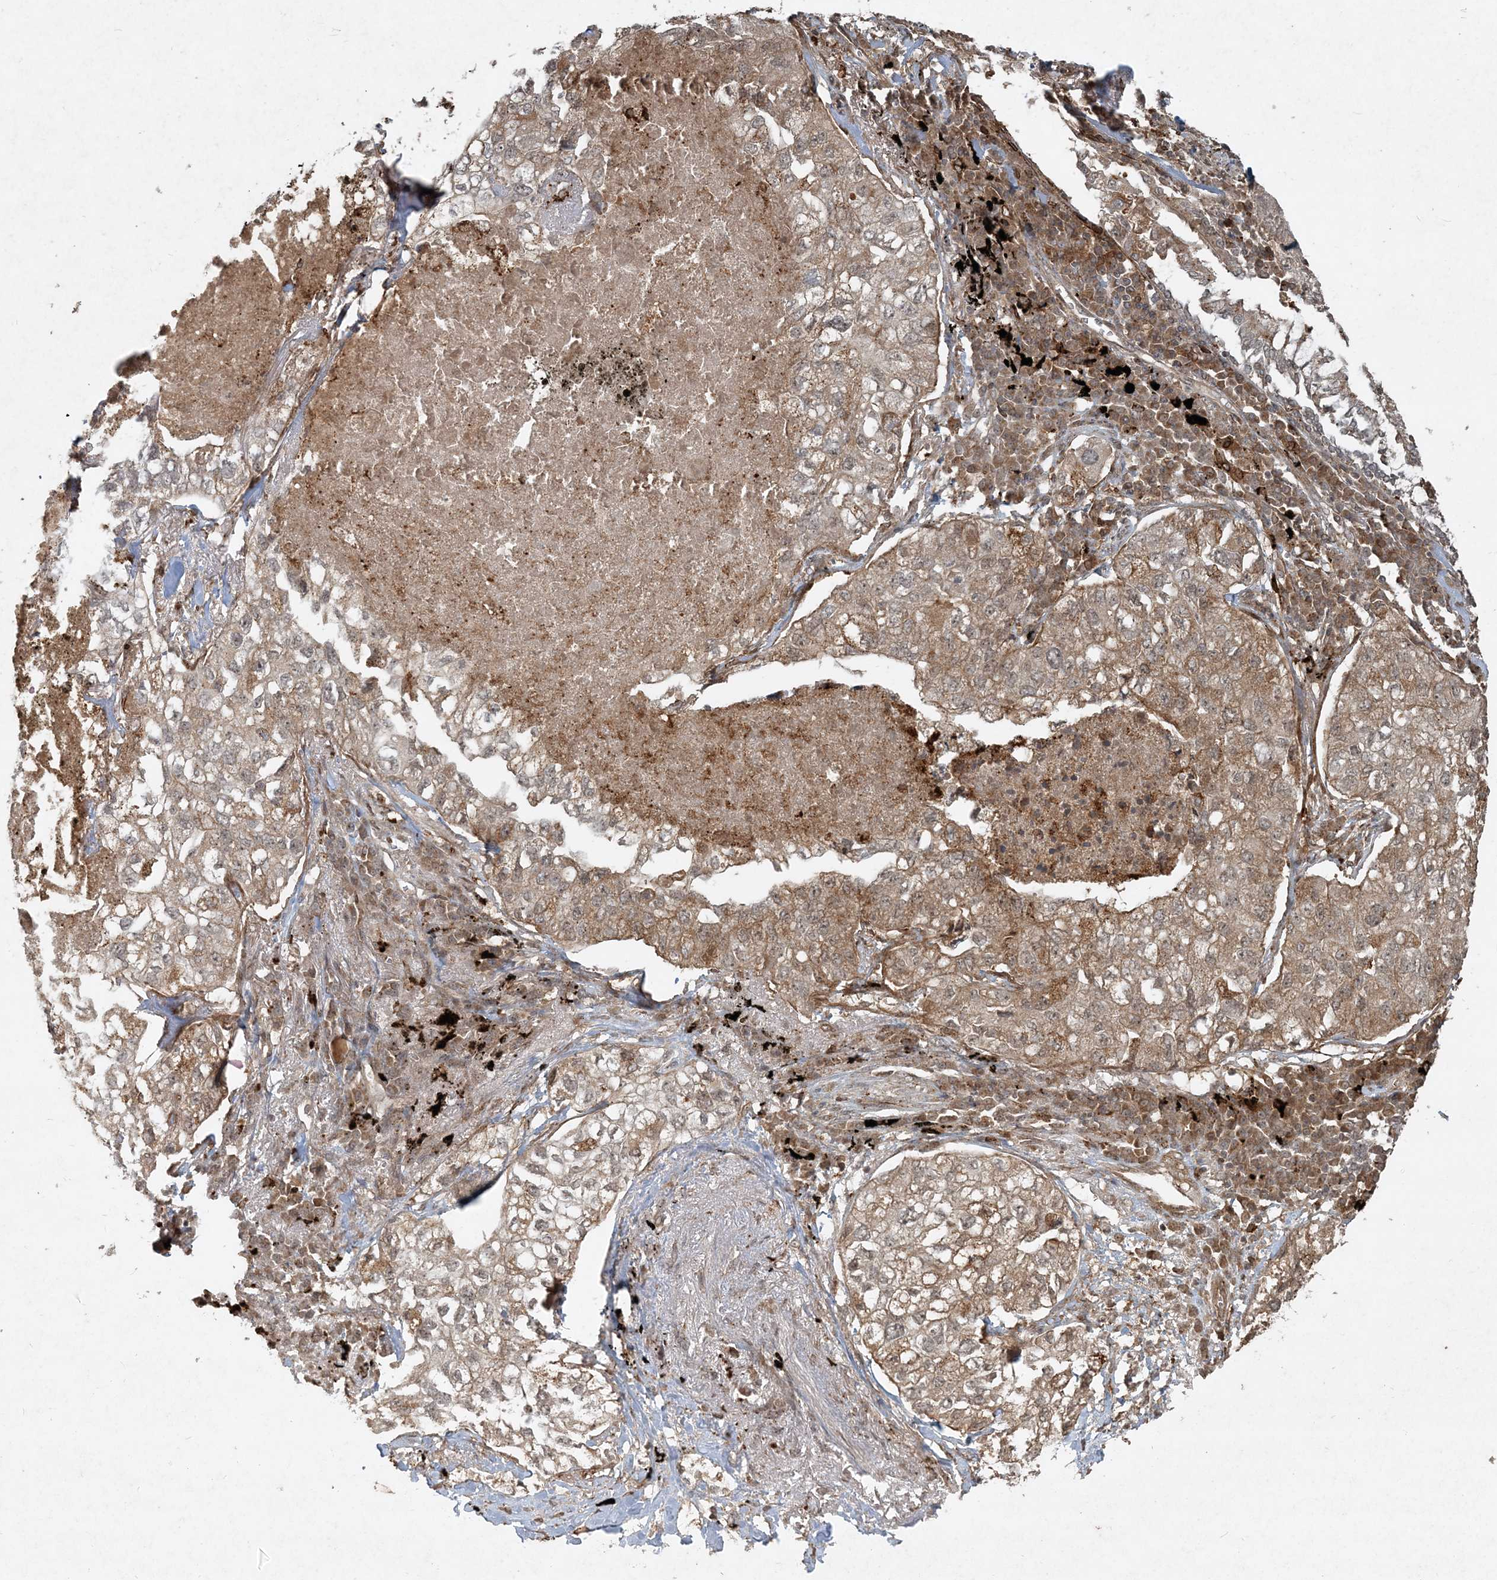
{"staining": {"intensity": "weak", "quantity": "25%-75%", "location": "cytoplasmic/membranous"}, "tissue": "lung cancer", "cell_type": "Tumor cells", "image_type": "cancer", "snomed": [{"axis": "morphology", "description": "Adenocarcinoma, NOS"}, {"axis": "topography", "description": "Lung"}], "caption": "The photomicrograph shows immunohistochemical staining of lung adenocarcinoma. There is weak cytoplasmic/membranous expression is identified in approximately 25%-75% of tumor cells.", "gene": "NARS1", "patient": {"sex": "male", "age": 65}}